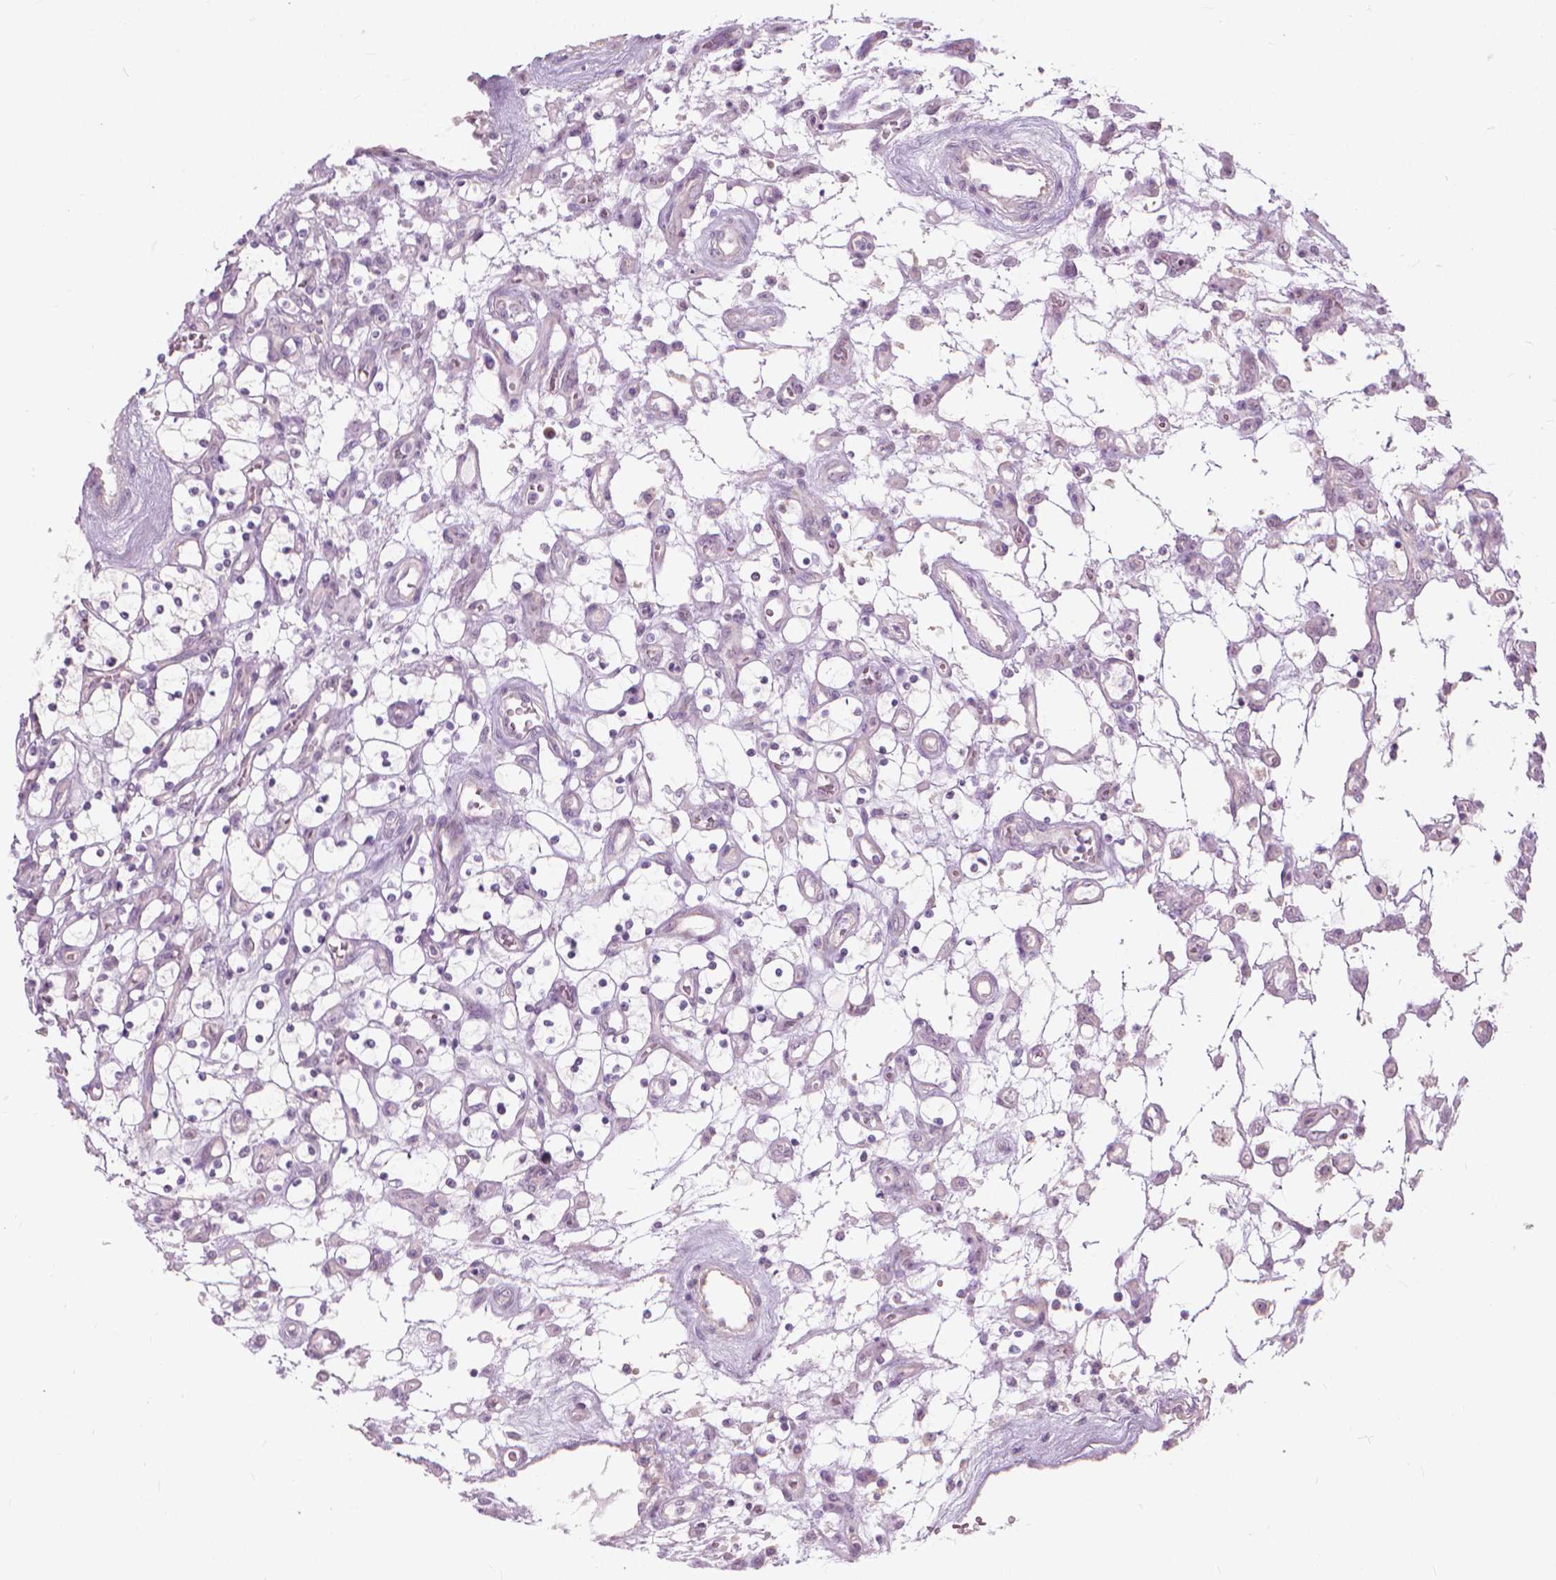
{"staining": {"intensity": "negative", "quantity": "none", "location": "none"}, "tissue": "renal cancer", "cell_type": "Tumor cells", "image_type": "cancer", "snomed": [{"axis": "morphology", "description": "Adenocarcinoma, NOS"}, {"axis": "topography", "description": "Kidney"}], "caption": "Immunohistochemical staining of renal cancer (adenocarcinoma) reveals no significant staining in tumor cells.", "gene": "GPRC5A", "patient": {"sex": "female", "age": 69}}